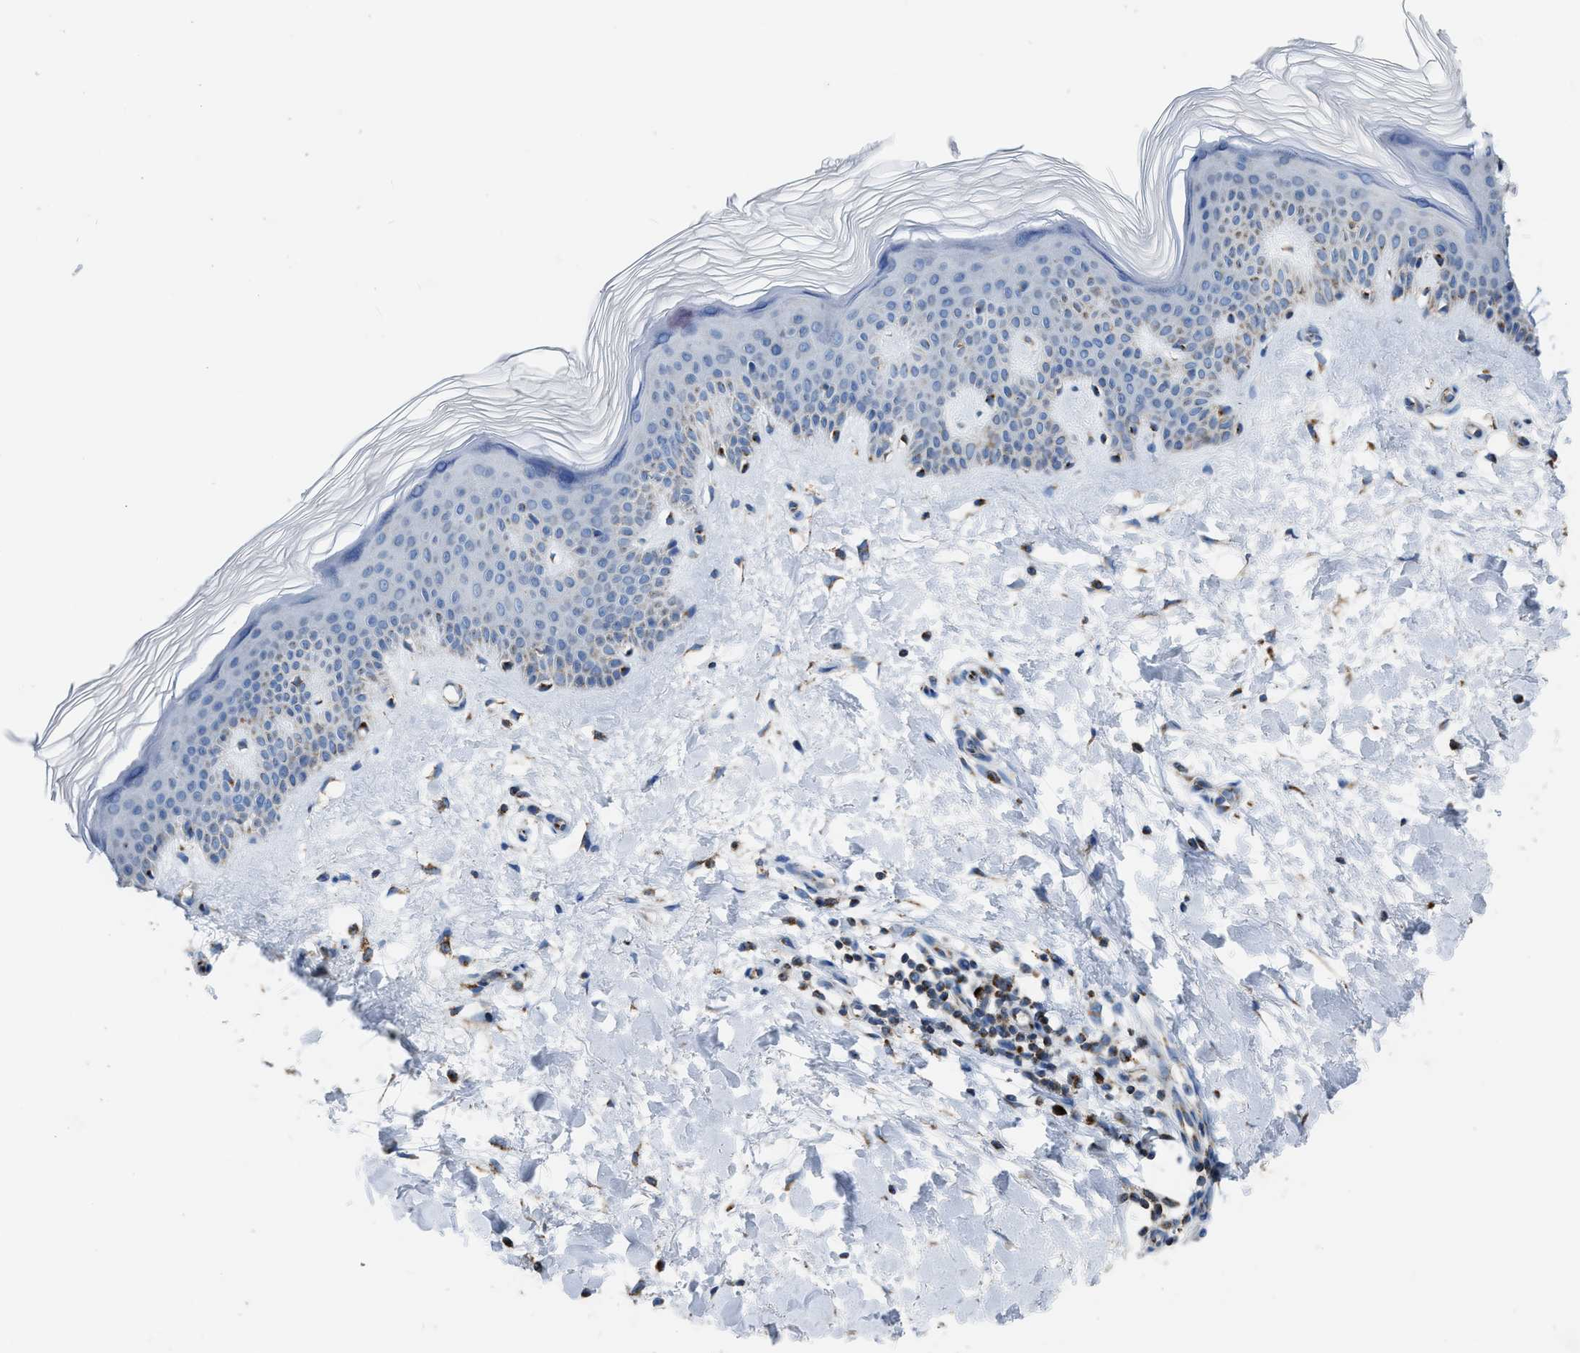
{"staining": {"intensity": "weak", "quantity": ">75%", "location": "cytoplasmic/membranous"}, "tissue": "skin", "cell_type": "Fibroblasts", "image_type": "normal", "snomed": [{"axis": "morphology", "description": "Normal tissue, NOS"}, {"axis": "morphology", "description": "Malignant melanoma, Metastatic site"}, {"axis": "topography", "description": "Skin"}], "caption": "Benign skin shows weak cytoplasmic/membranous positivity in approximately >75% of fibroblasts.", "gene": "ETFB", "patient": {"sex": "male", "age": 41}}